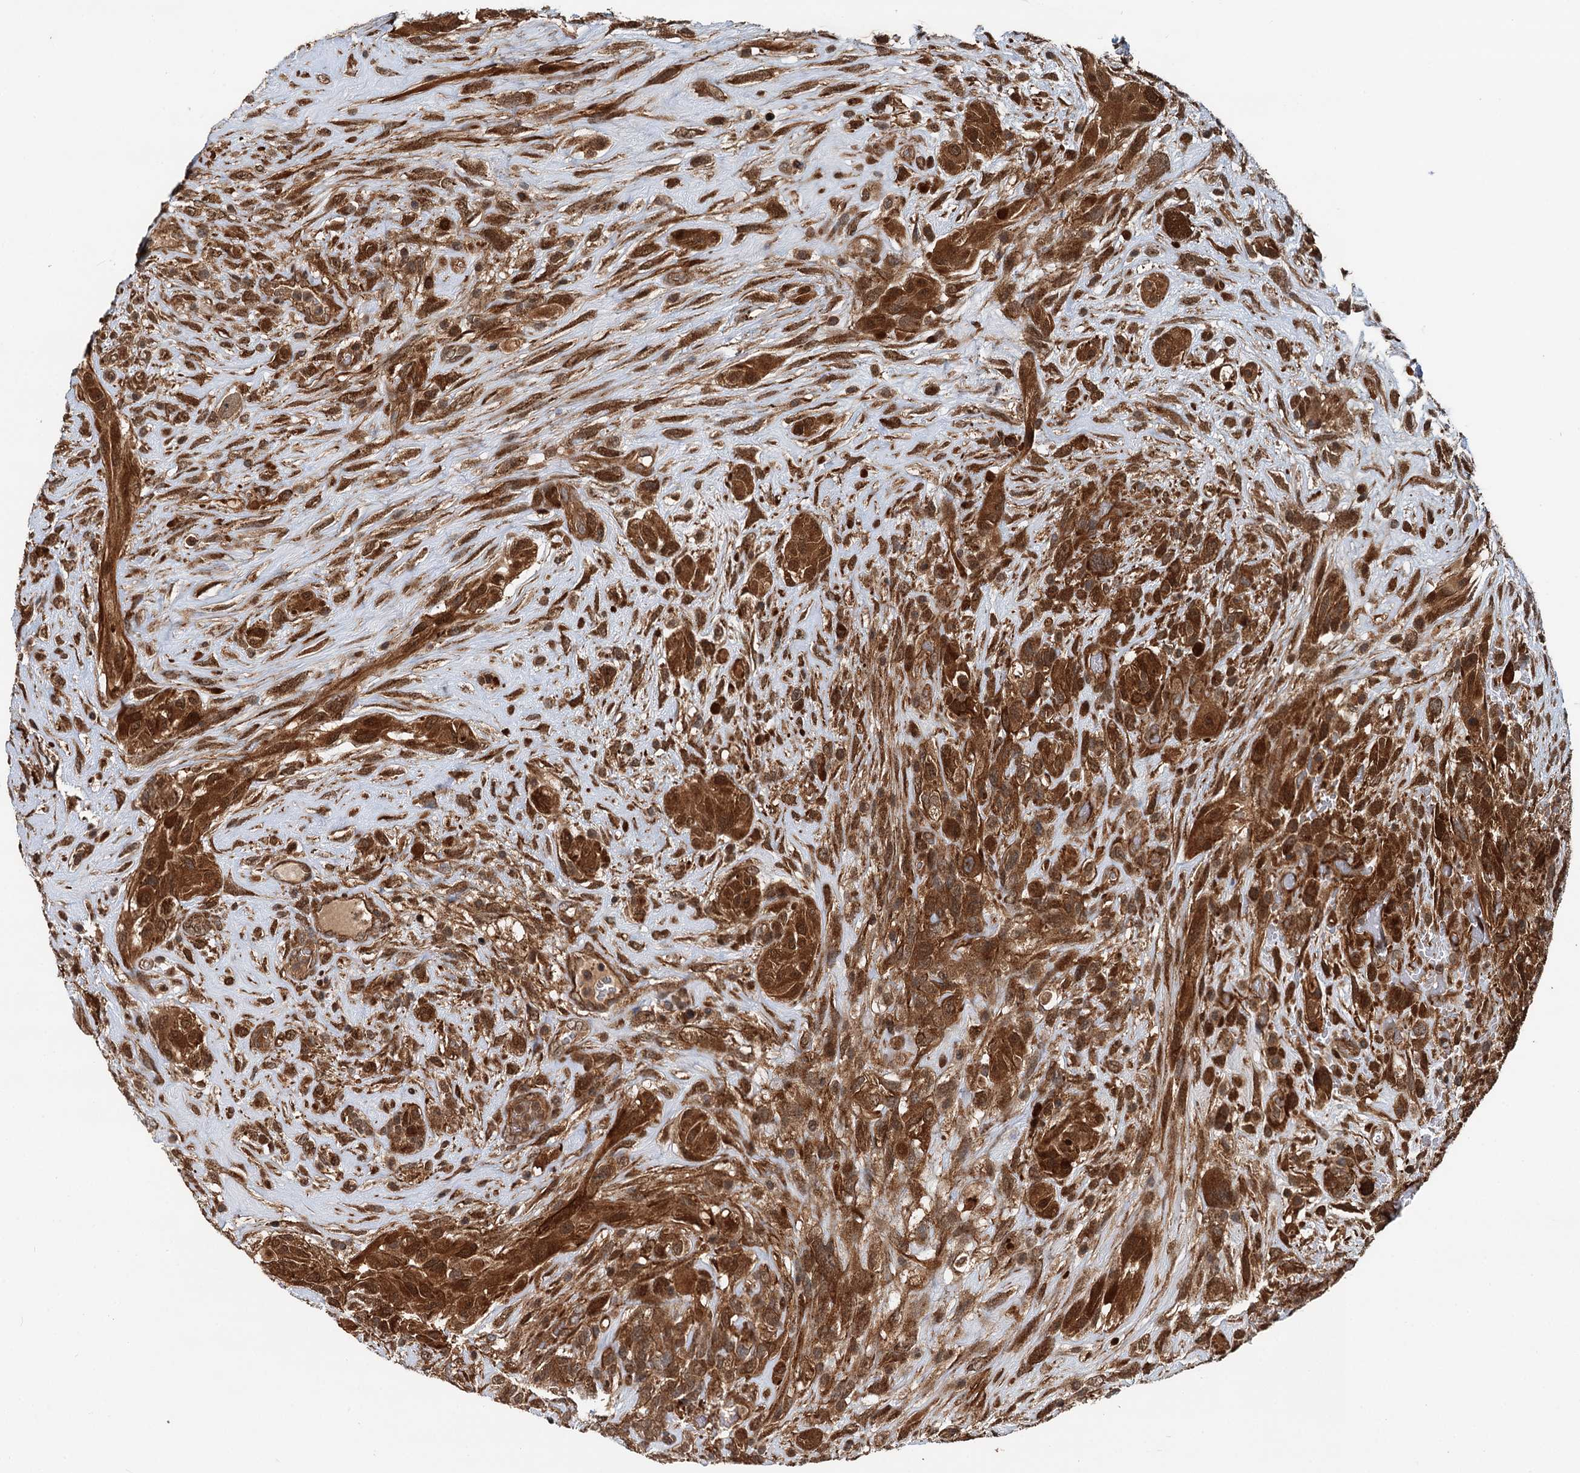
{"staining": {"intensity": "strong", "quantity": ">75%", "location": "cytoplasmic/membranous,nuclear"}, "tissue": "glioma", "cell_type": "Tumor cells", "image_type": "cancer", "snomed": [{"axis": "morphology", "description": "Glioma, malignant, High grade"}, {"axis": "topography", "description": "Brain"}], "caption": "Malignant high-grade glioma stained with IHC displays strong cytoplasmic/membranous and nuclear expression in approximately >75% of tumor cells.", "gene": "STUB1", "patient": {"sex": "male", "age": 61}}